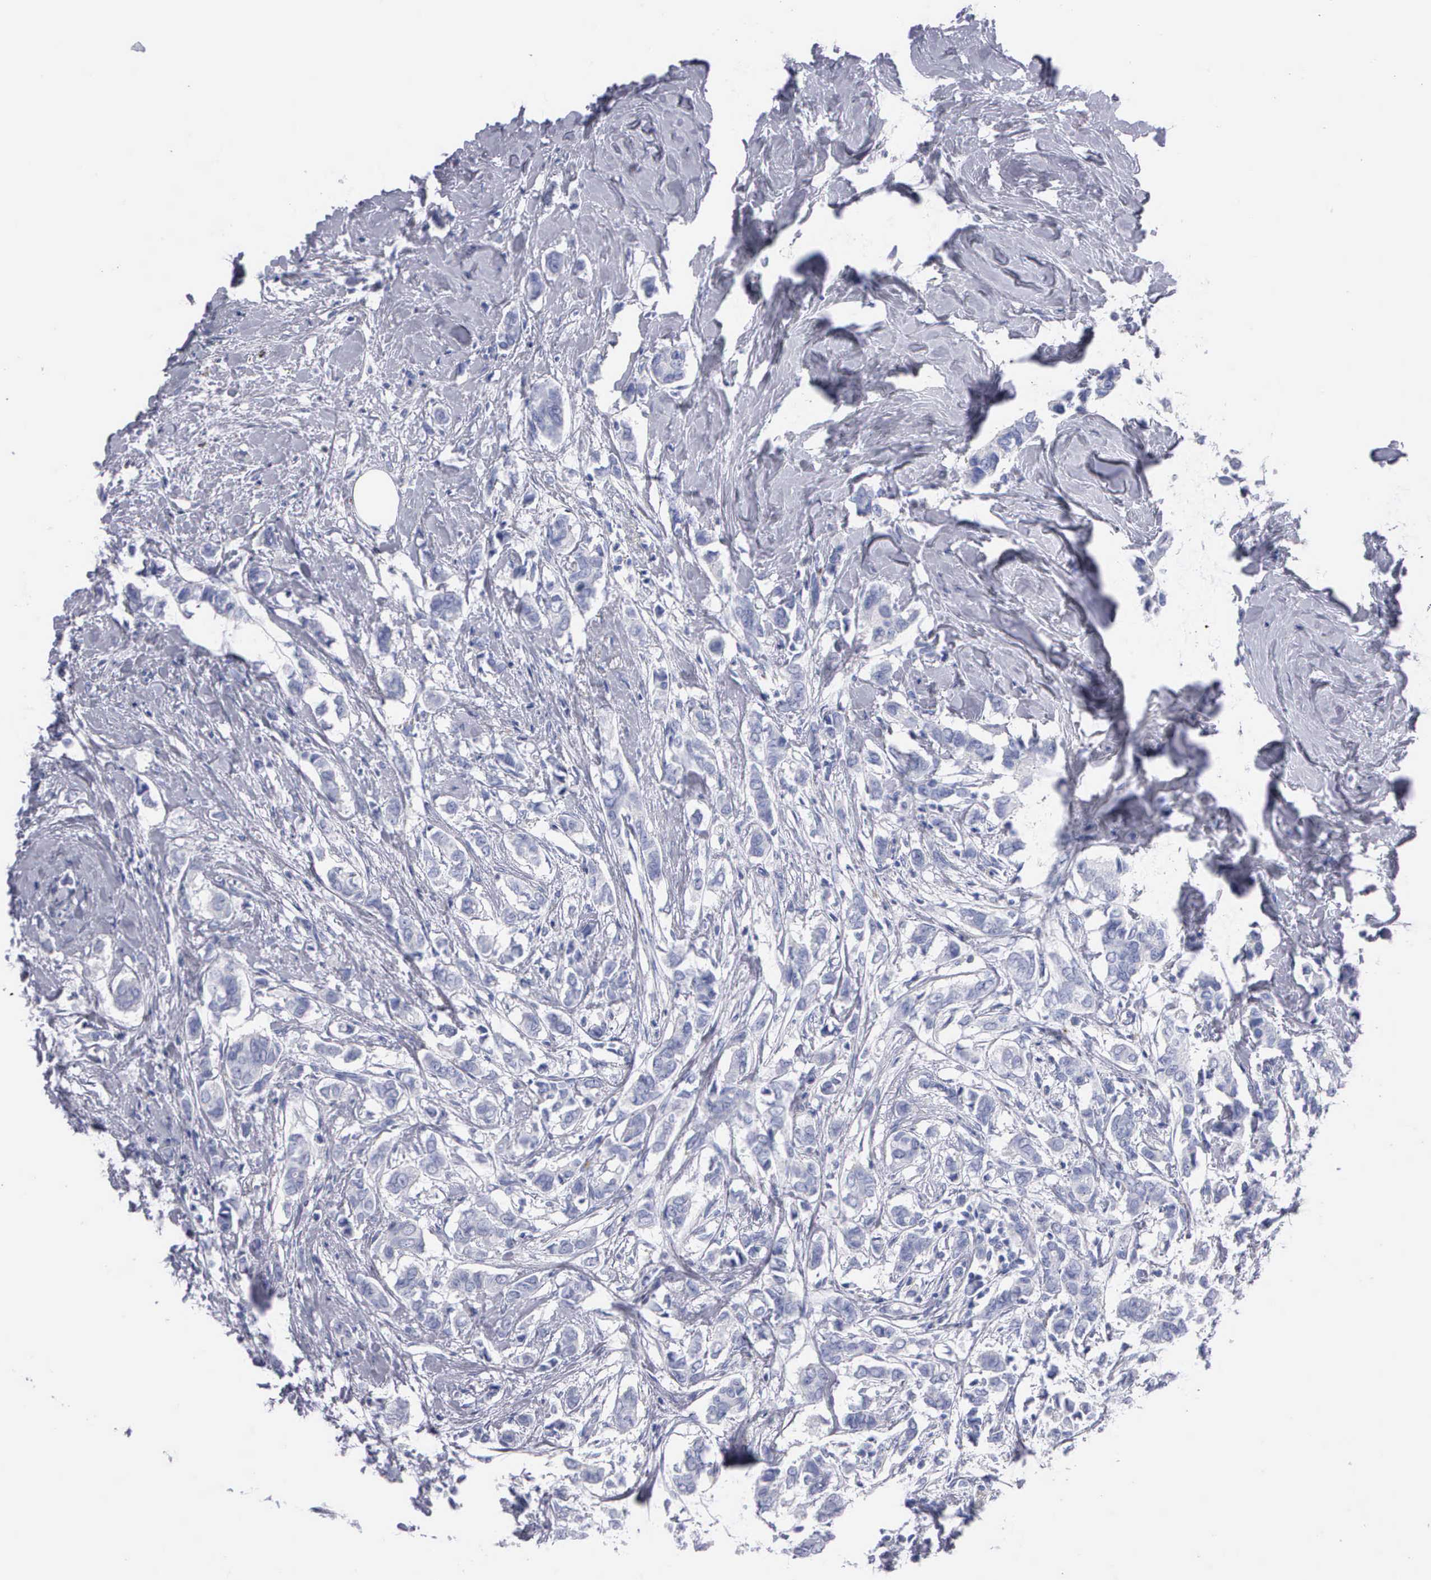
{"staining": {"intensity": "negative", "quantity": "none", "location": "none"}, "tissue": "breast cancer", "cell_type": "Tumor cells", "image_type": "cancer", "snomed": [{"axis": "morphology", "description": "Duct carcinoma"}, {"axis": "topography", "description": "Breast"}], "caption": "Tumor cells show no significant protein positivity in breast cancer.", "gene": "CTSL", "patient": {"sex": "female", "age": 84}}